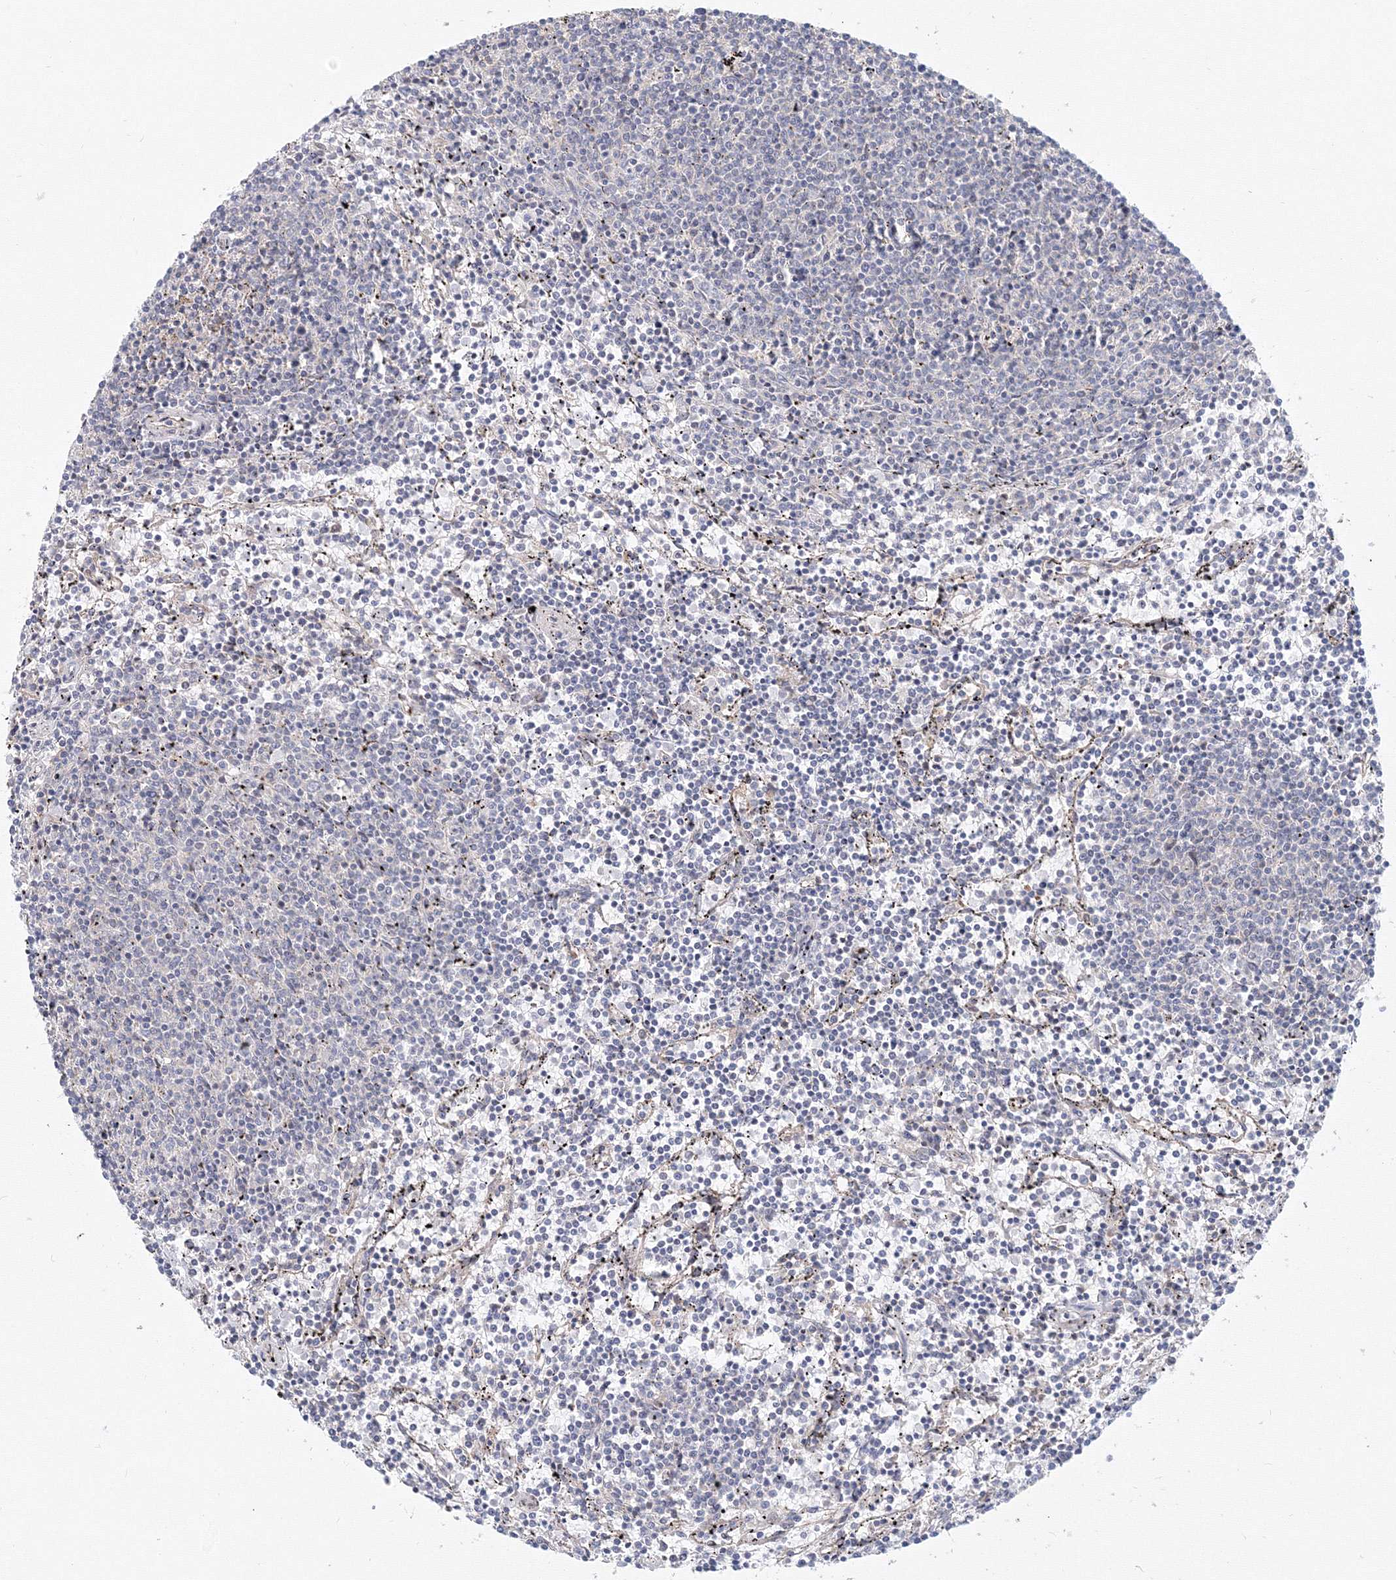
{"staining": {"intensity": "negative", "quantity": "none", "location": "none"}, "tissue": "lymphoma", "cell_type": "Tumor cells", "image_type": "cancer", "snomed": [{"axis": "morphology", "description": "Malignant lymphoma, non-Hodgkin's type, Low grade"}, {"axis": "topography", "description": "Spleen"}], "caption": "Lymphoma was stained to show a protein in brown. There is no significant expression in tumor cells. The staining was performed using DAB (3,3'-diaminobenzidine) to visualize the protein expression in brown, while the nuclei were stained in blue with hematoxylin (Magnification: 20x).", "gene": "ARHGAP21", "patient": {"sex": "female", "age": 50}}